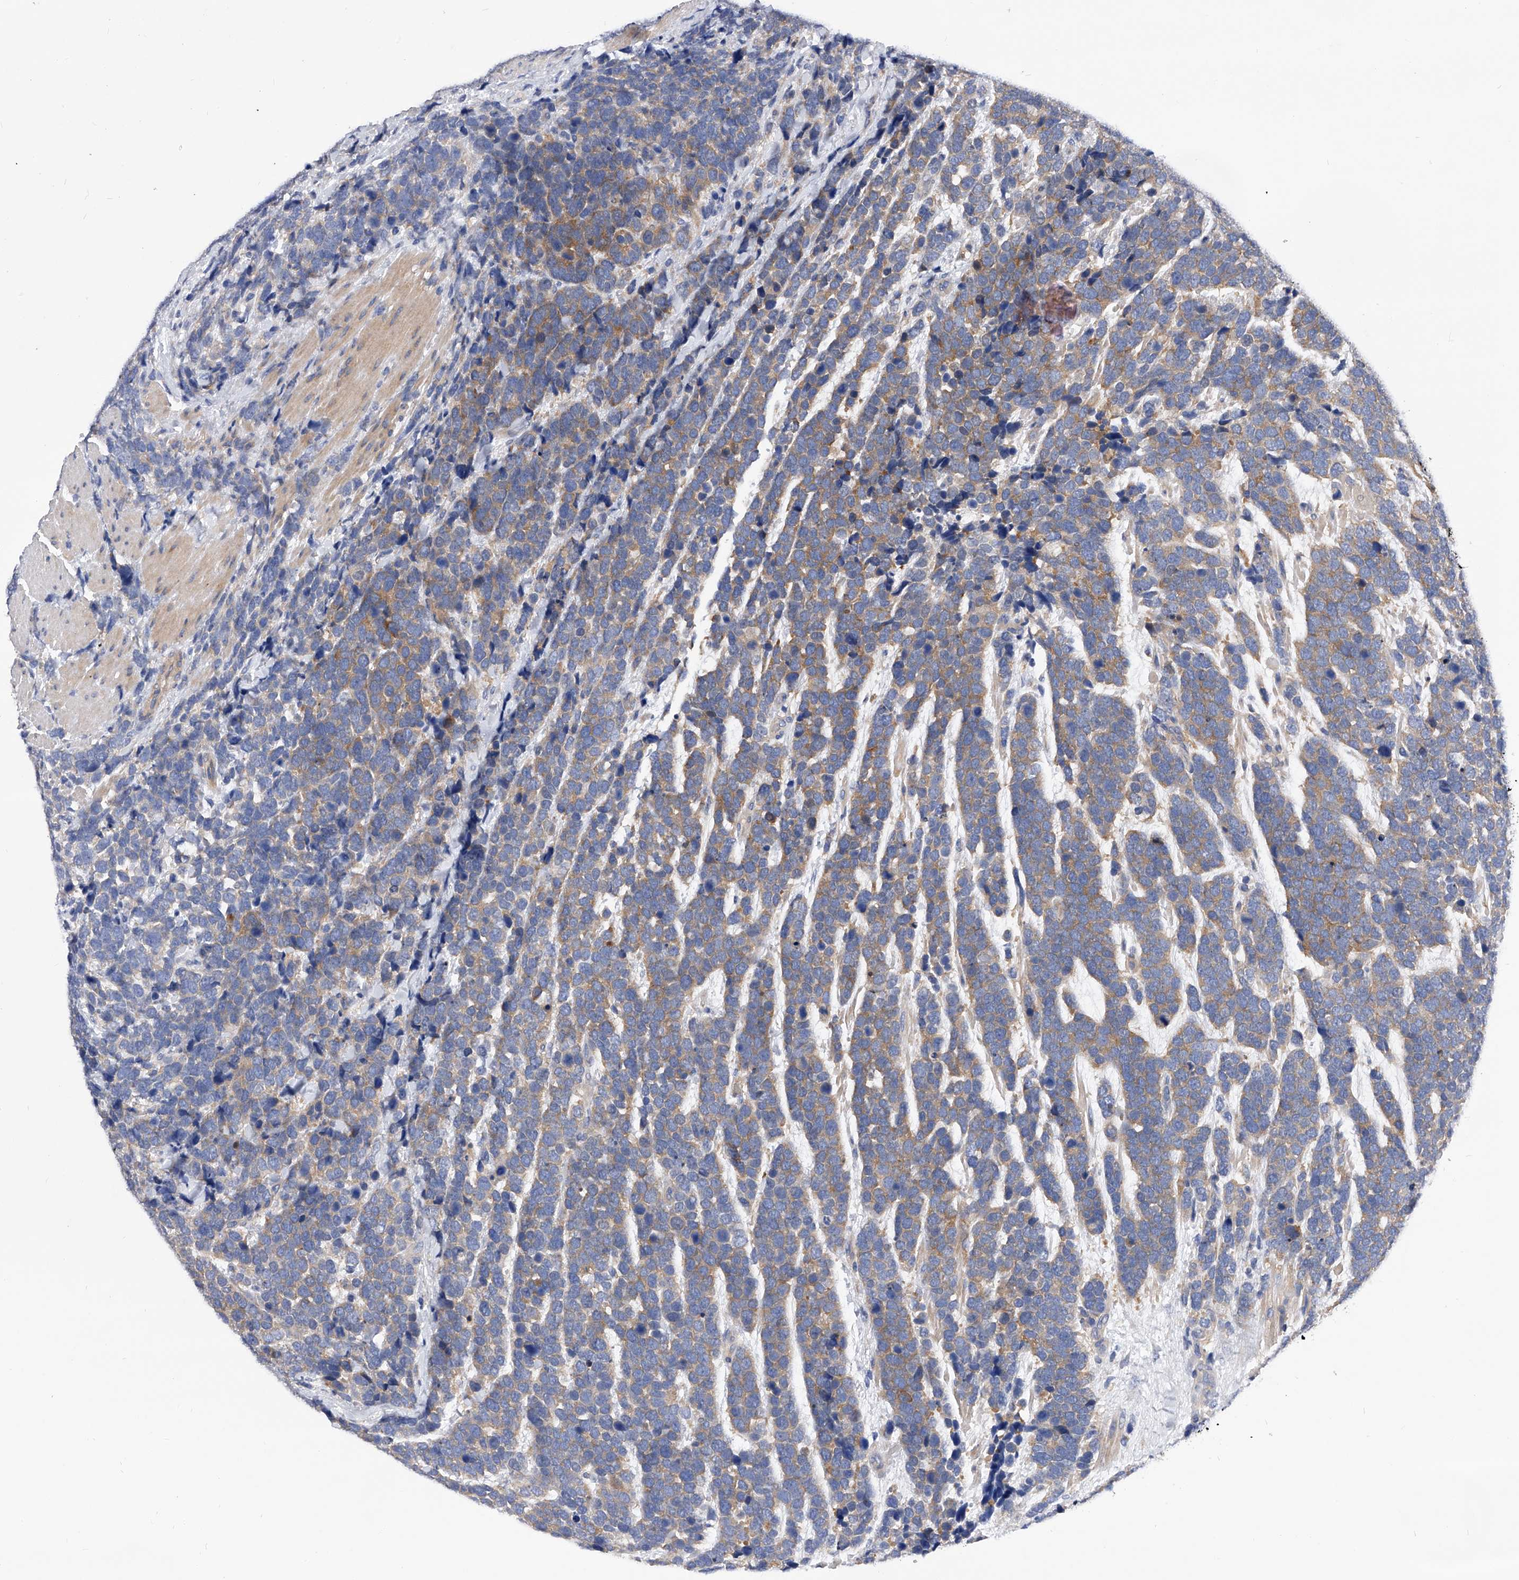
{"staining": {"intensity": "moderate", "quantity": "25%-75%", "location": "cytoplasmic/membranous"}, "tissue": "urothelial cancer", "cell_type": "Tumor cells", "image_type": "cancer", "snomed": [{"axis": "morphology", "description": "Urothelial carcinoma, High grade"}, {"axis": "topography", "description": "Urinary bladder"}], "caption": "DAB immunohistochemical staining of human urothelial cancer demonstrates moderate cytoplasmic/membranous protein staining in approximately 25%-75% of tumor cells.", "gene": "PPP5C", "patient": {"sex": "female", "age": 82}}